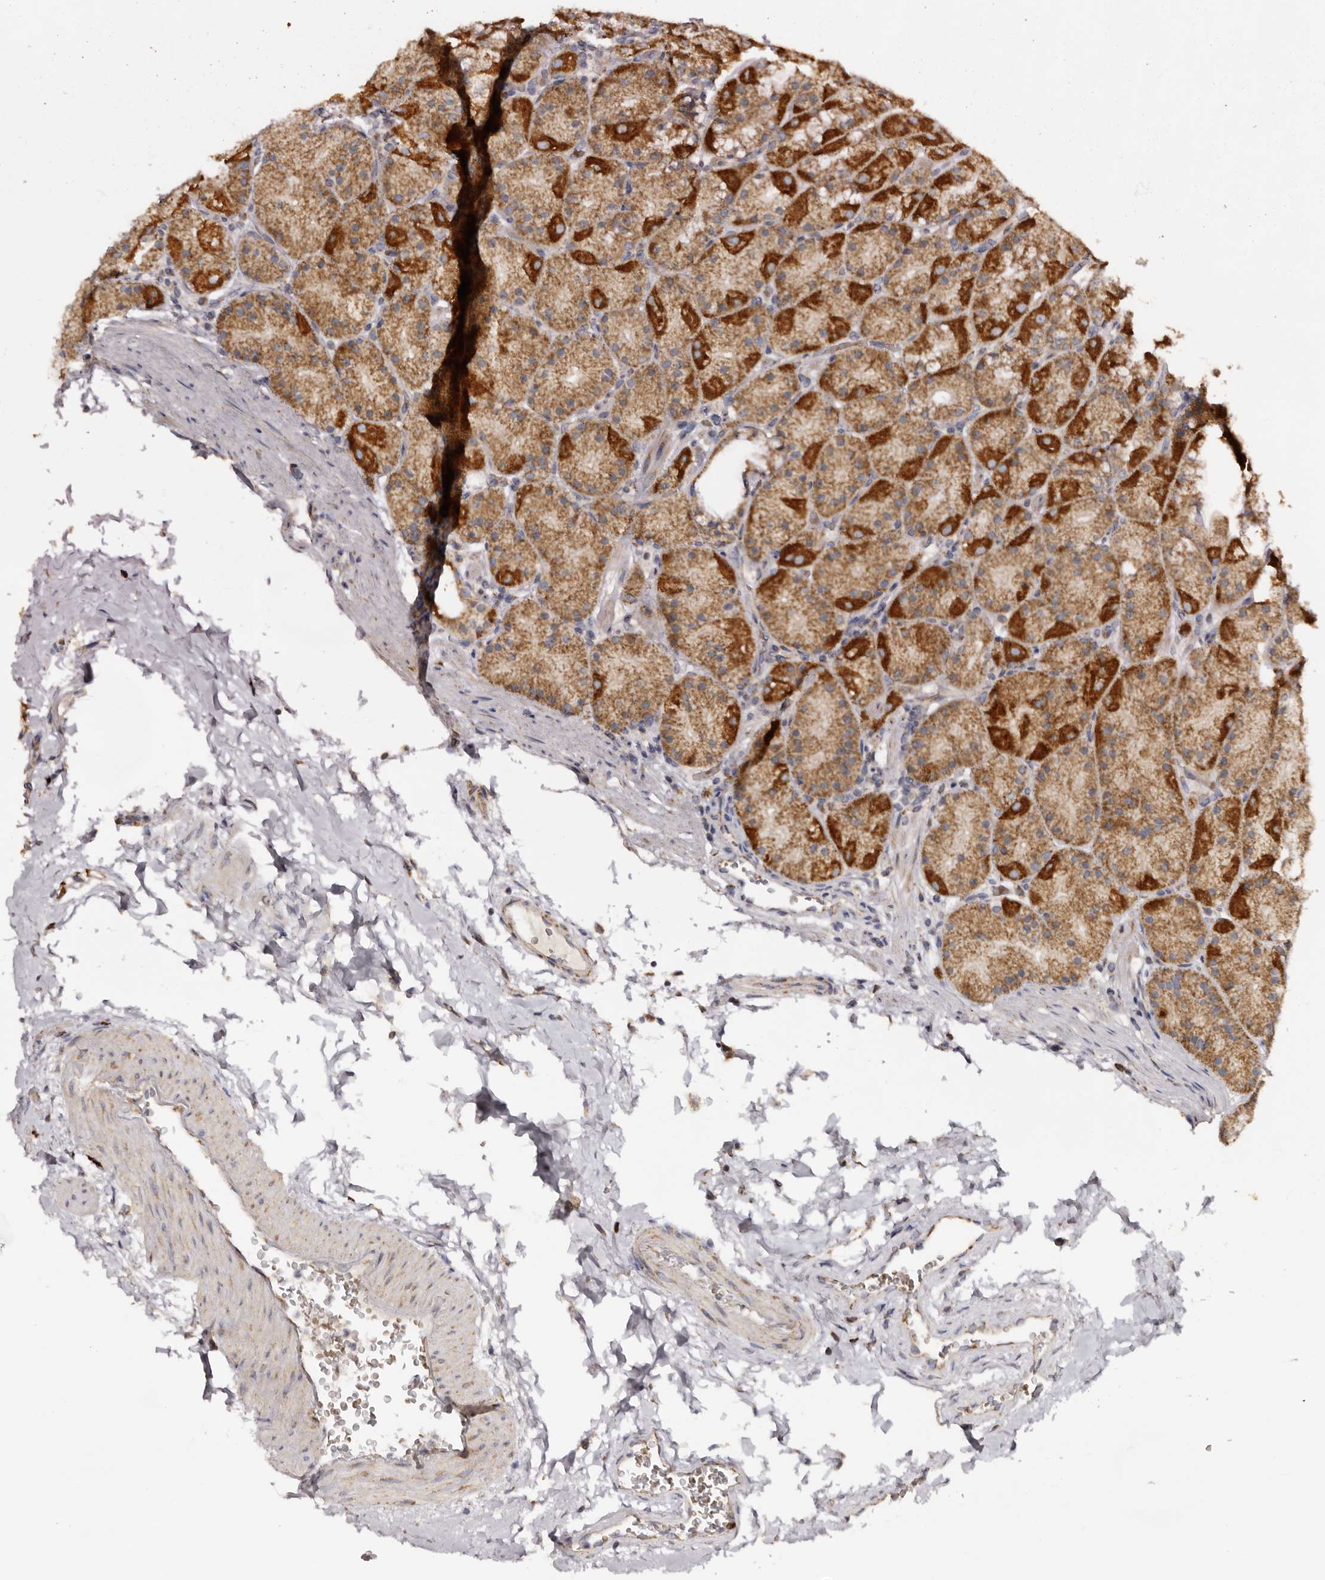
{"staining": {"intensity": "strong", "quantity": ">75%", "location": "cytoplasmic/membranous"}, "tissue": "stomach", "cell_type": "Glandular cells", "image_type": "normal", "snomed": [{"axis": "morphology", "description": "Normal tissue, NOS"}, {"axis": "topography", "description": "Stomach, upper"}, {"axis": "topography", "description": "Stomach"}], "caption": "About >75% of glandular cells in normal human stomach exhibit strong cytoplasmic/membranous protein staining as visualized by brown immunohistochemical staining.", "gene": "MECR", "patient": {"sex": "male", "age": 48}}